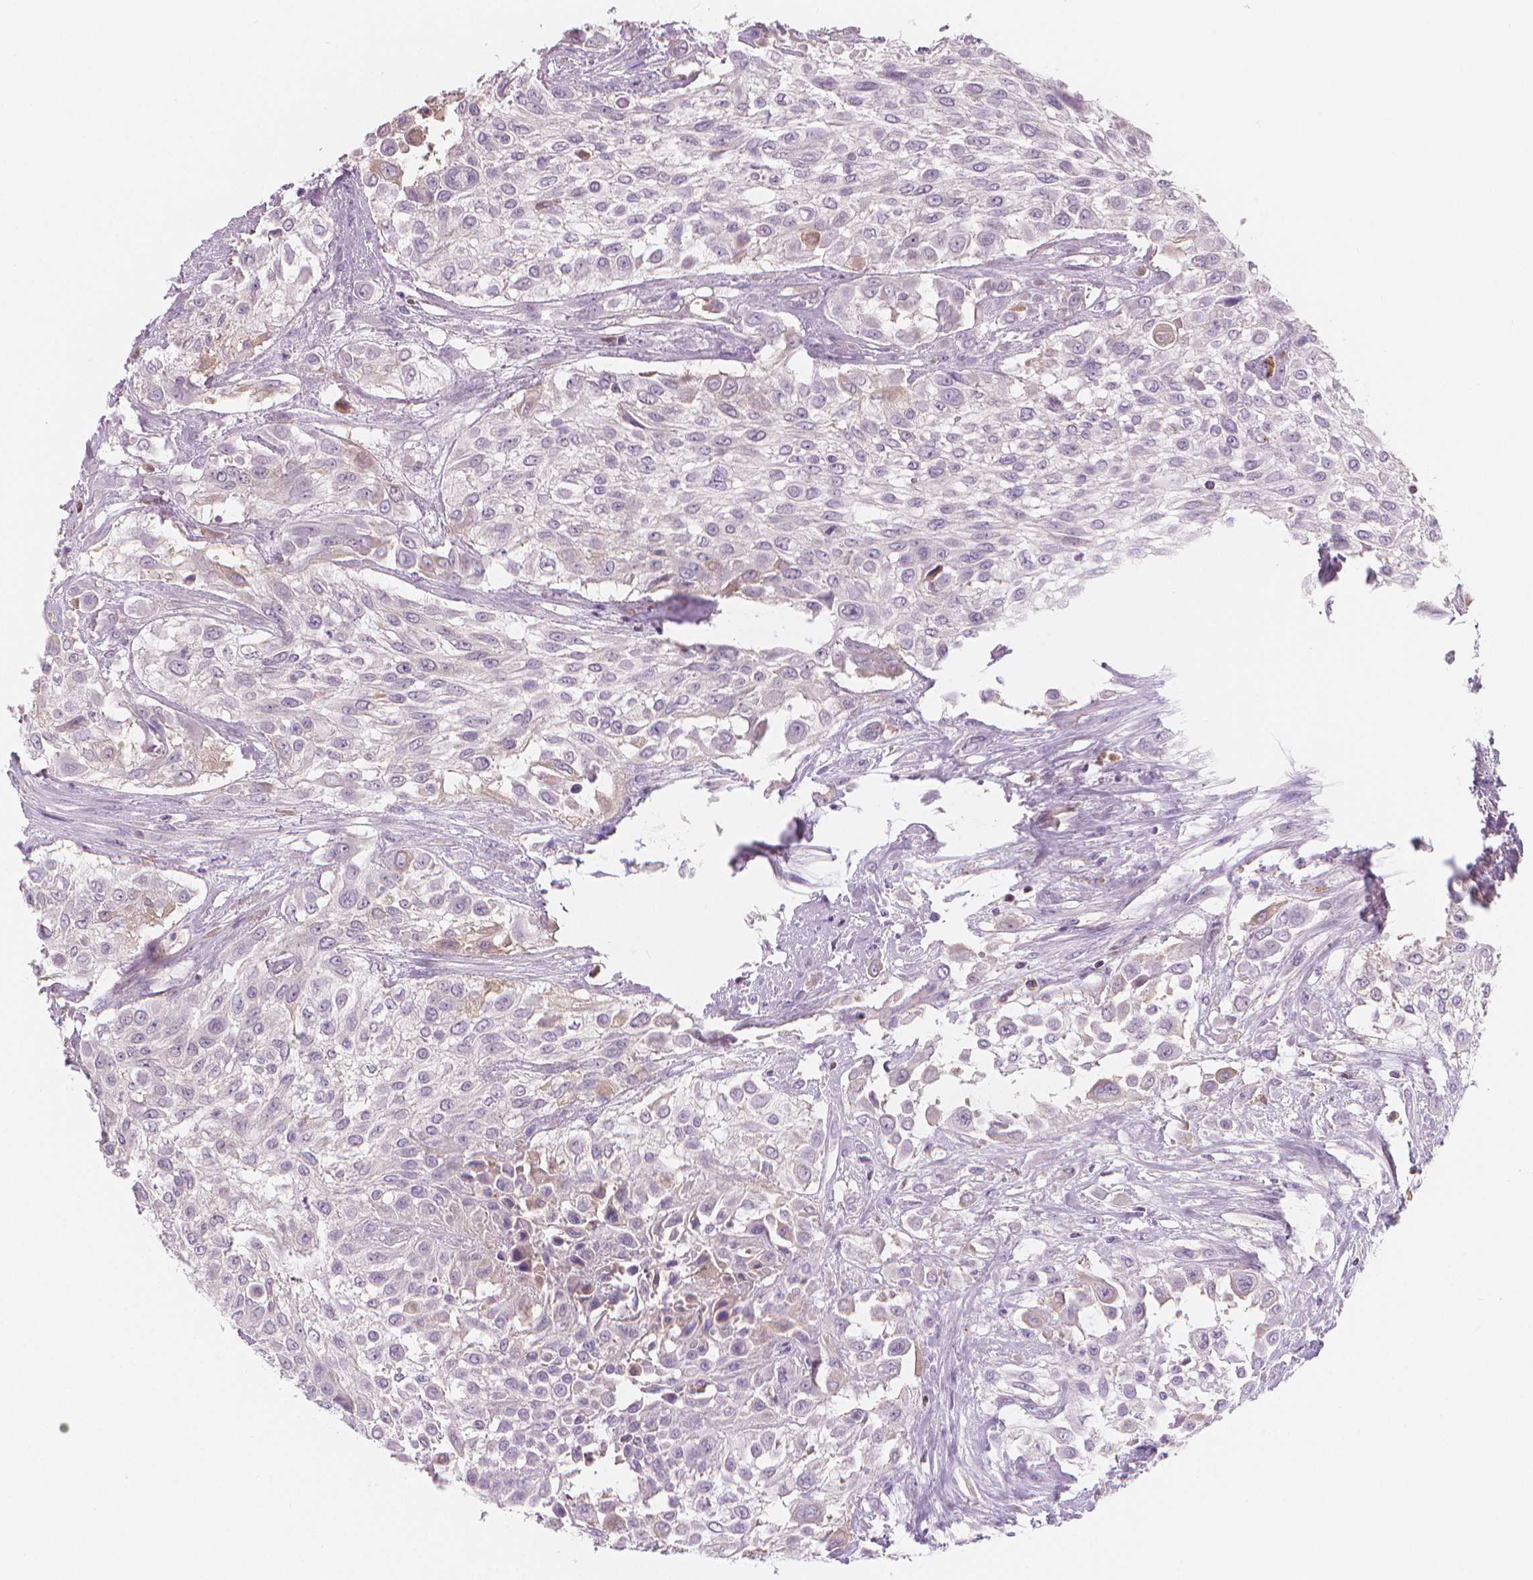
{"staining": {"intensity": "negative", "quantity": "none", "location": "none"}, "tissue": "urothelial cancer", "cell_type": "Tumor cells", "image_type": "cancer", "snomed": [{"axis": "morphology", "description": "Urothelial carcinoma, High grade"}, {"axis": "topography", "description": "Urinary bladder"}], "caption": "A micrograph of human urothelial carcinoma (high-grade) is negative for staining in tumor cells.", "gene": "APOA4", "patient": {"sex": "male", "age": 57}}